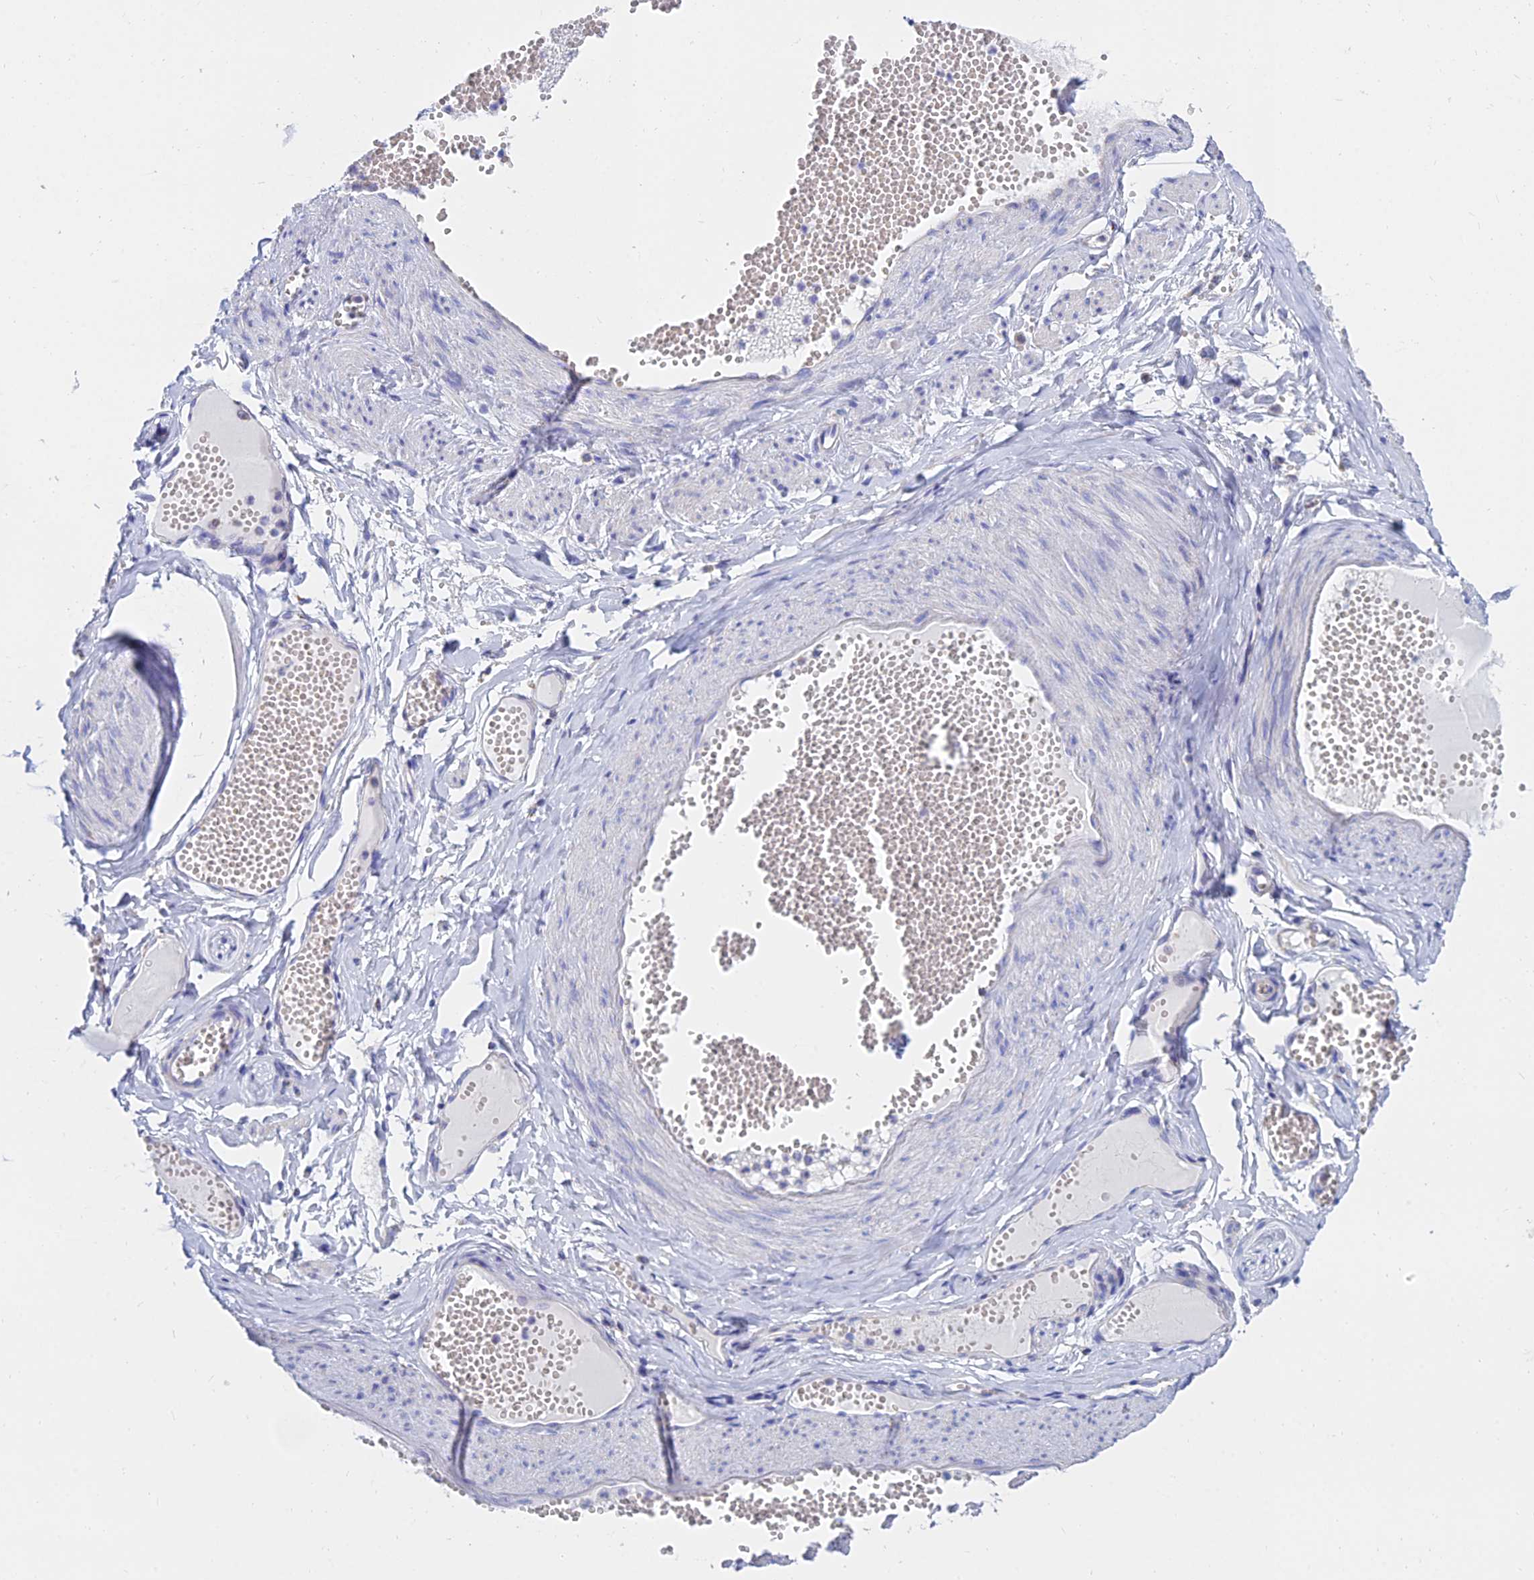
{"staining": {"intensity": "negative", "quantity": "none", "location": "none"}, "tissue": "soft tissue", "cell_type": "Chondrocytes", "image_type": "normal", "snomed": [{"axis": "morphology", "description": "Normal tissue, NOS"}, {"axis": "topography", "description": "Smooth muscle"}, {"axis": "topography", "description": "Peripheral nerve tissue"}], "caption": "Immunohistochemistry histopathology image of unremarkable human soft tissue stained for a protein (brown), which displays no expression in chondrocytes.", "gene": "MGST1", "patient": {"sex": "female", "age": 39}}